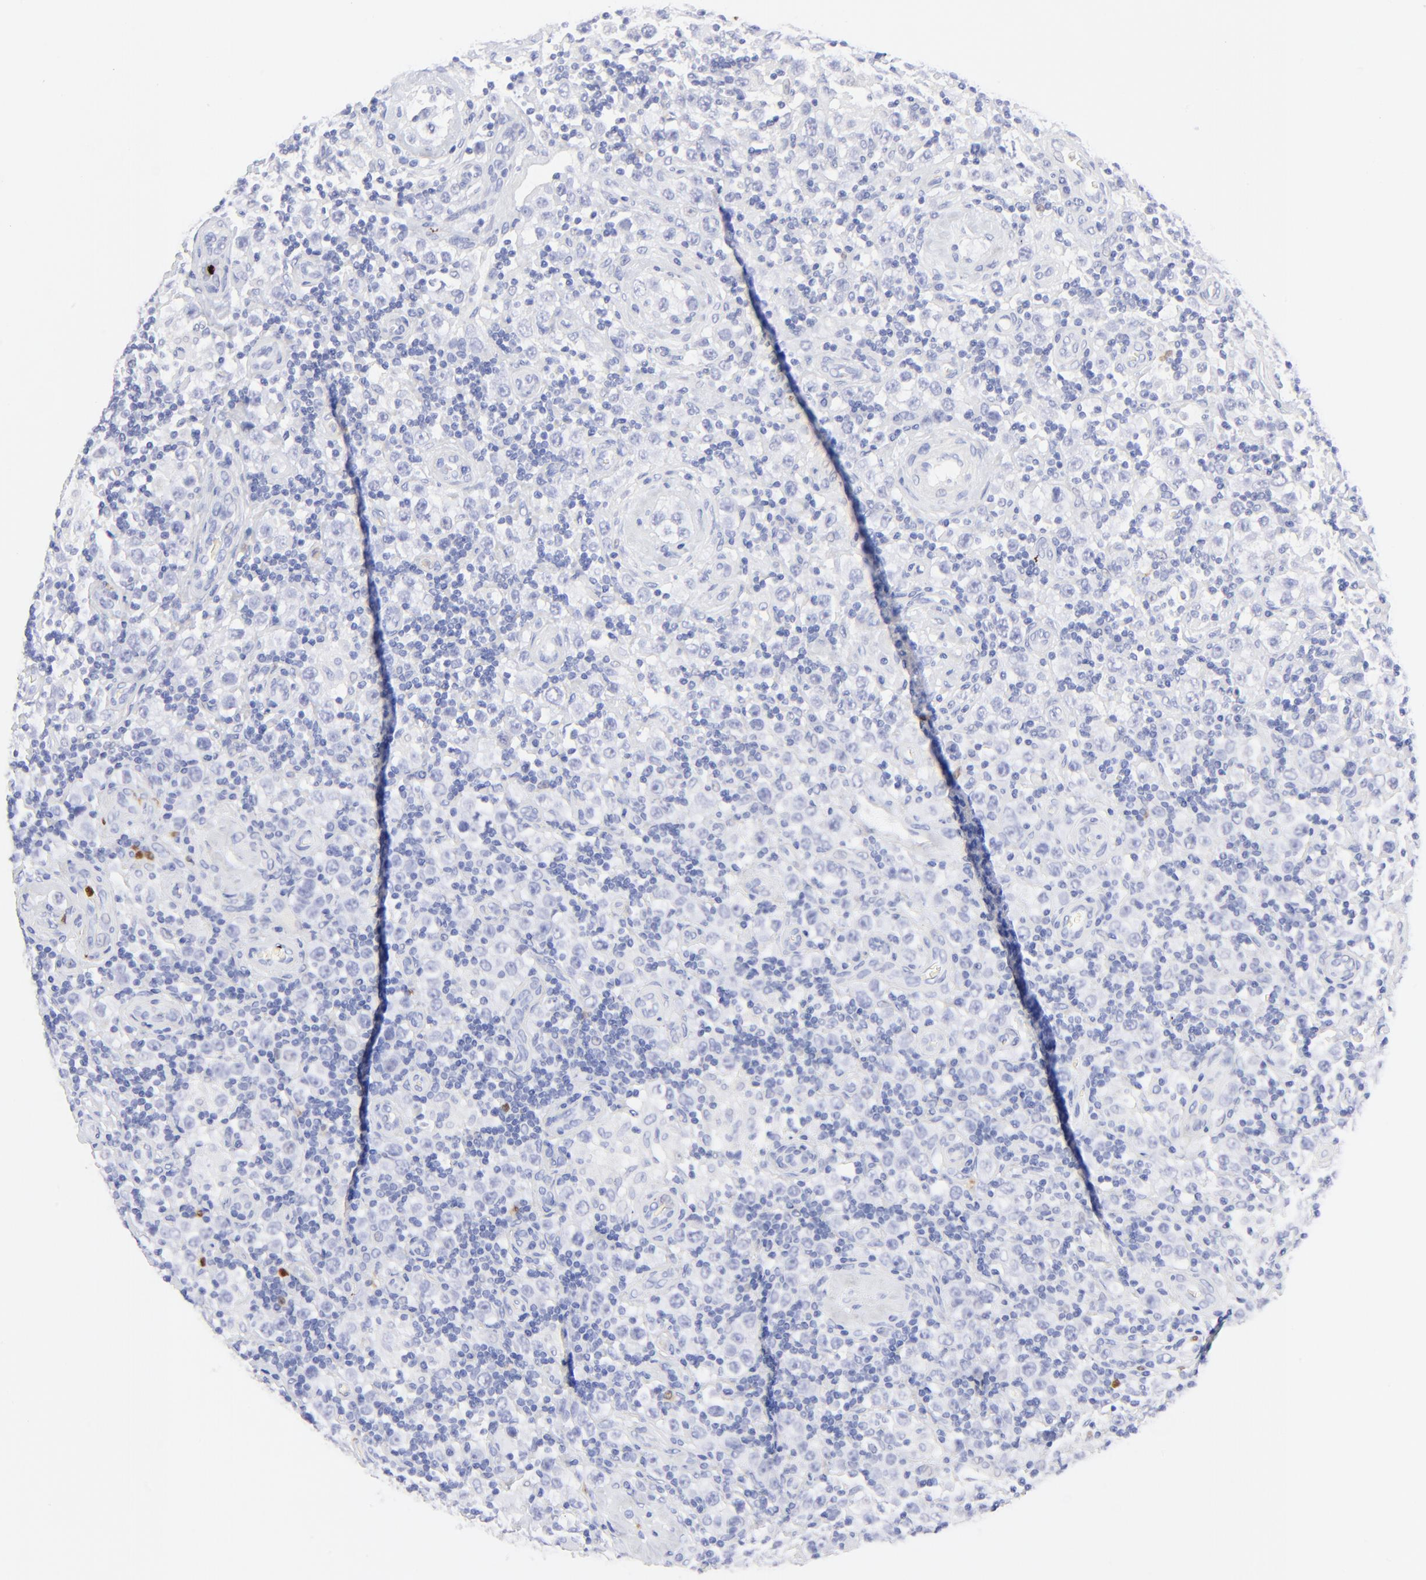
{"staining": {"intensity": "negative", "quantity": "none", "location": "none"}, "tissue": "testis cancer", "cell_type": "Tumor cells", "image_type": "cancer", "snomed": [{"axis": "morphology", "description": "Seminoma, NOS"}, {"axis": "topography", "description": "Testis"}], "caption": "Immunohistochemistry image of neoplastic tissue: human testis seminoma stained with DAB demonstrates no significant protein expression in tumor cells.", "gene": "S100A12", "patient": {"sex": "male", "age": 32}}